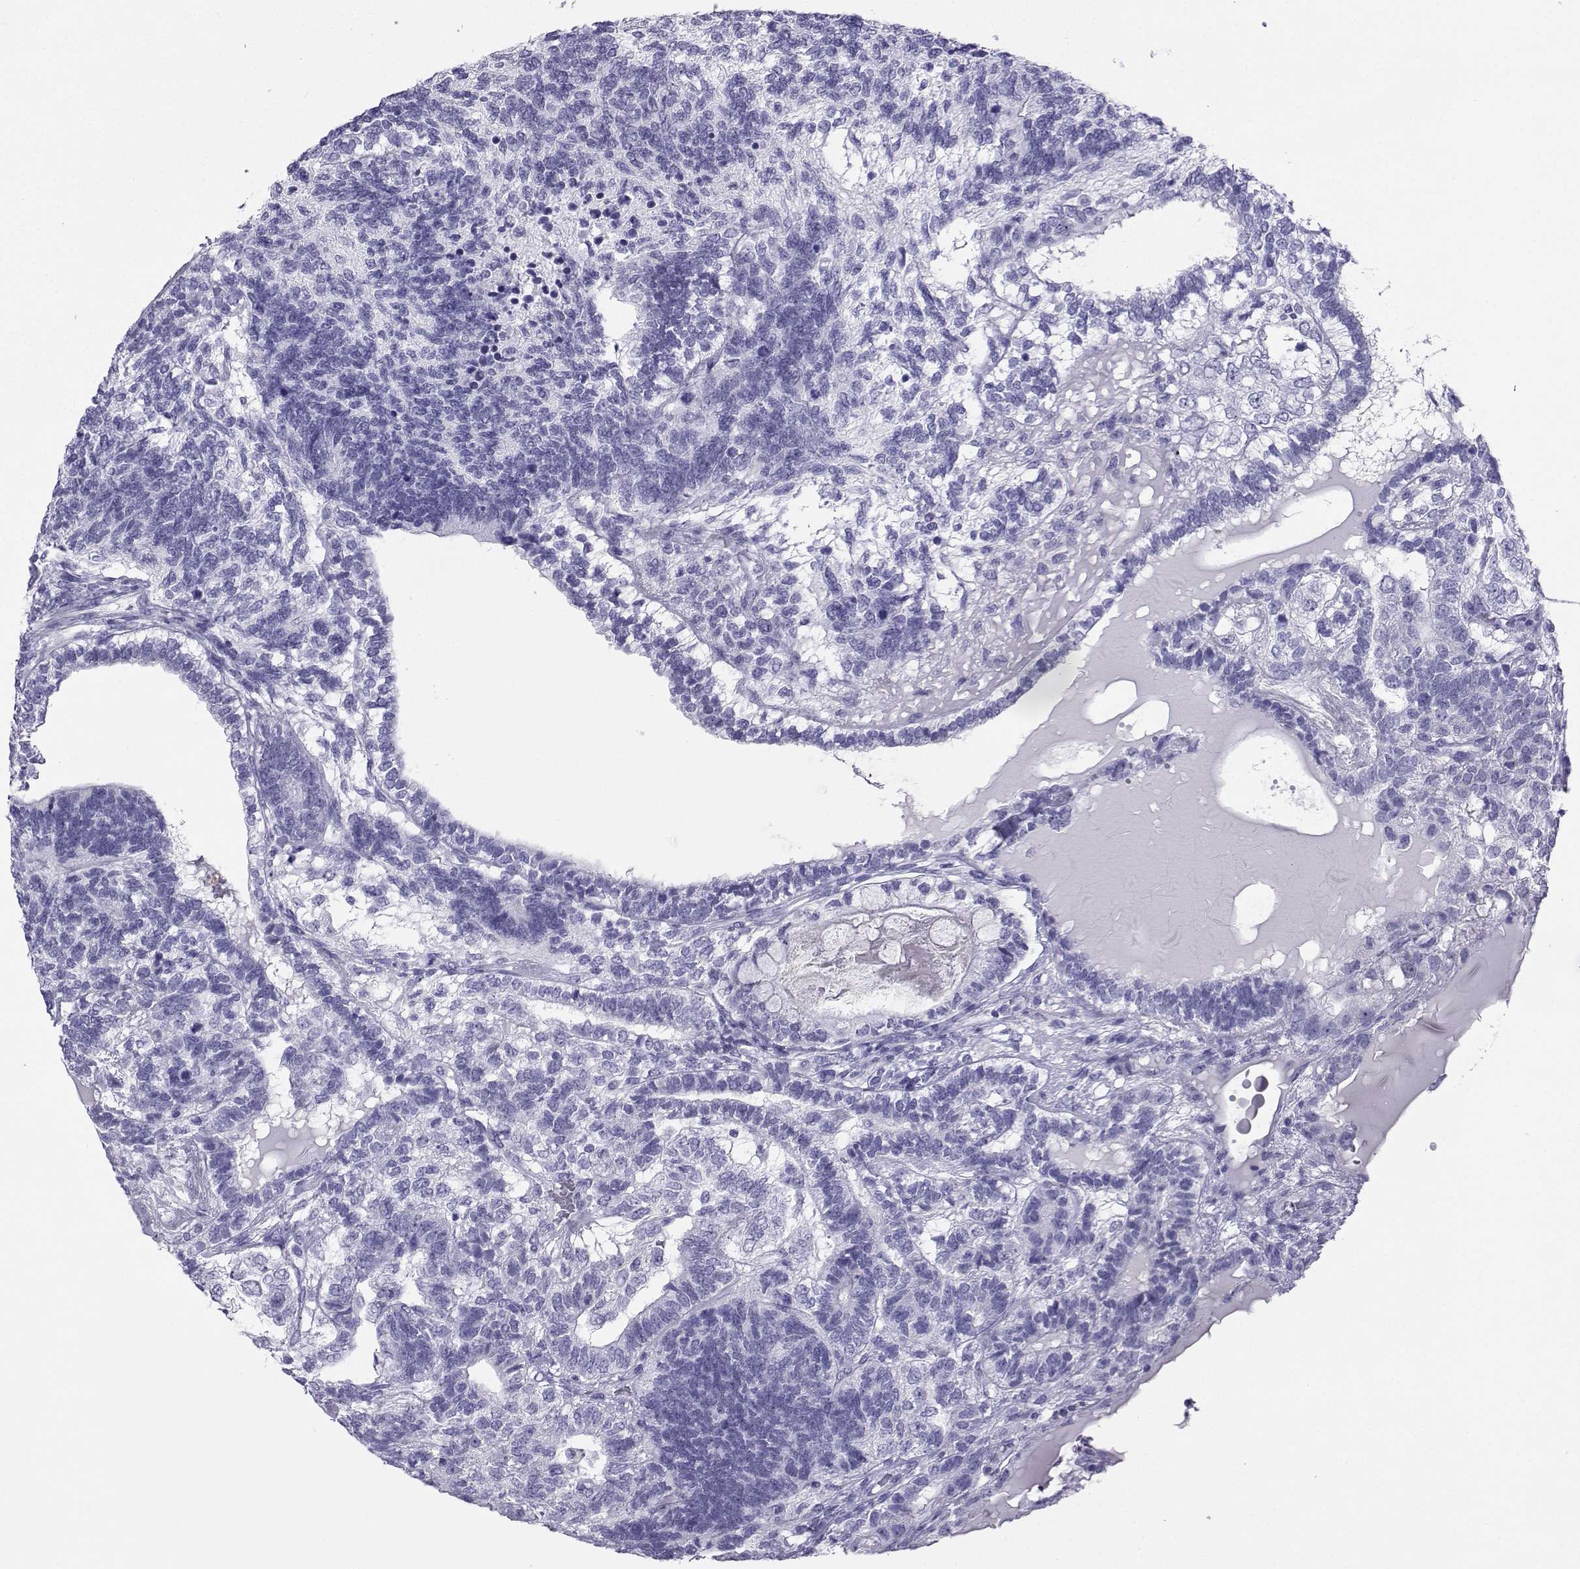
{"staining": {"intensity": "negative", "quantity": "none", "location": "none"}, "tissue": "testis cancer", "cell_type": "Tumor cells", "image_type": "cancer", "snomed": [{"axis": "morphology", "description": "Seminoma, NOS"}, {"axis": "morphology", "description": "Carcinoma, Embryonal, NOS"}, {"axis": "topography", "description": "Testis"}], "caption": "Immunohistochemistry photomicrograph of testis cancer (seminoma) stained for a protein (brown), which reveals no staining in tumor cells. The staining was performed using DAB (3,3'-diaminobenzidine) to visualize the protein expression in brown, while the nuclei were stained in blue with hematoxylin (Magnification: 20x).", "gene": "LORICRIN", "patient": {"sex": "male", "age": 41}}